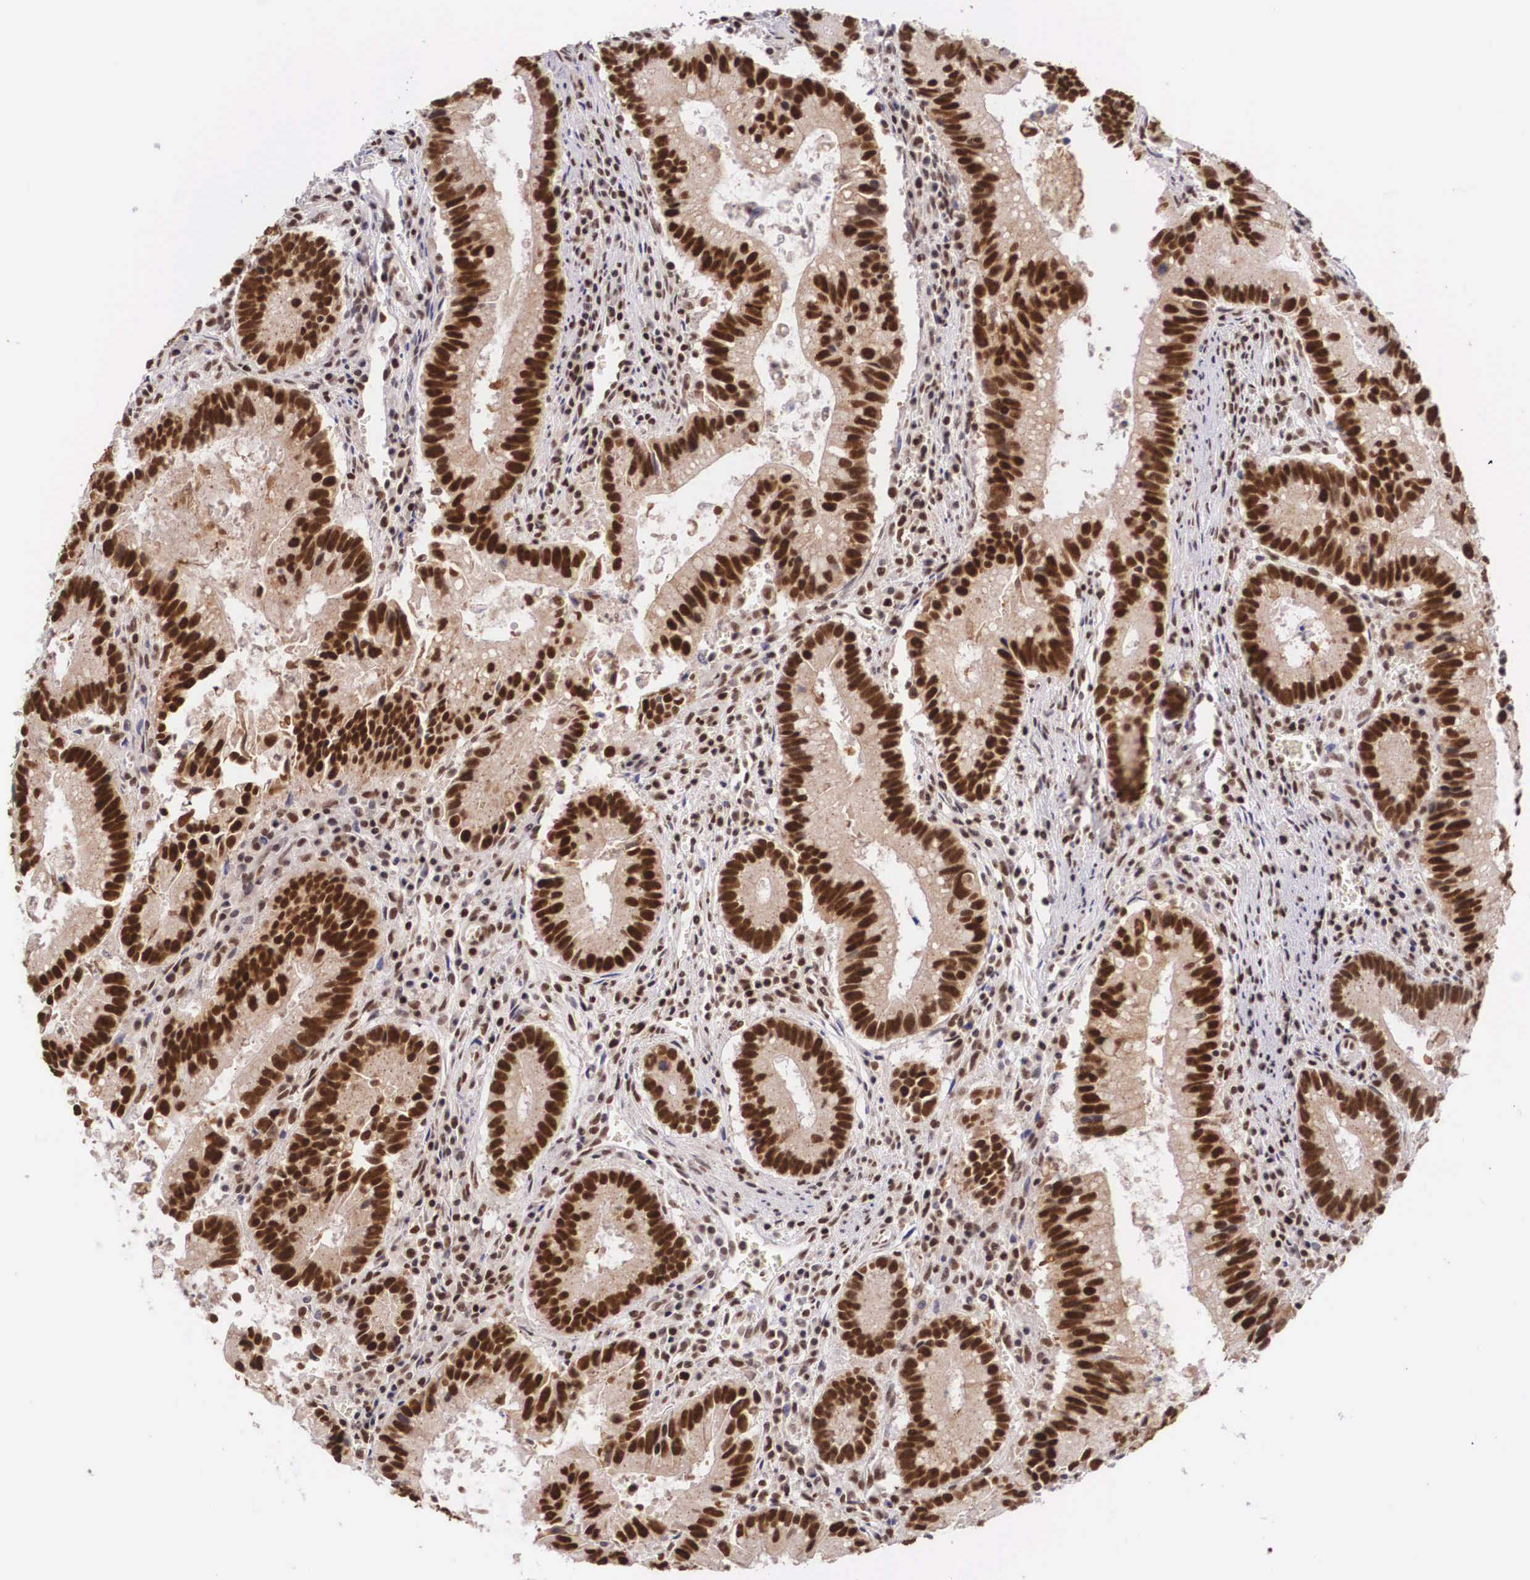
{"staining": {"intensity": "strong", "quantity": ">75%", "location": "nuclear"}, "tissue": "colorectal cancer", "cell_type": "Tumor cells", "image_type": "cancer", "snomed": [{"axis": "morphology", "description": "Adenocarcinoma, NOS"}, {"axis": "topography", "description": "Rectum"}], "caption": "This image exhibits colorectal adenocarcinoma stained with immunohistochemistry (IHC) to label a protein in brown. The nuclear of tumor cells show strong positivity for the protein. Nuclei are counter-stained blue.", "gene": "HTATSF1", "patient": {"sex": "female", "age": 81}}